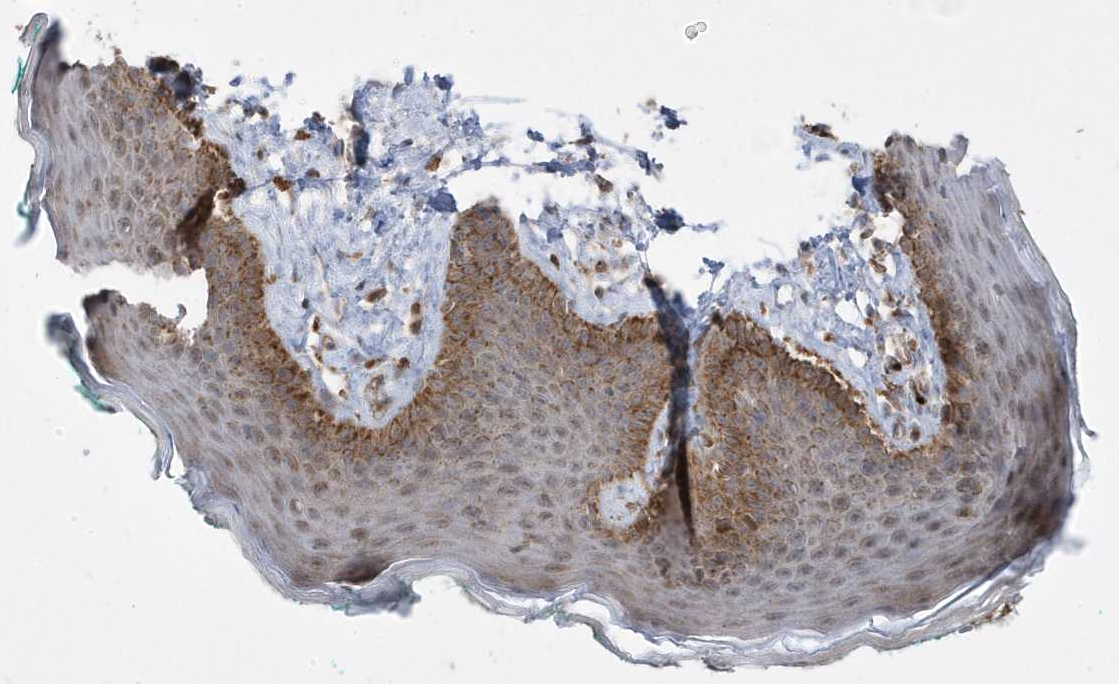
{"staining": {"intensity": "moderate", "quantity": ">75%", "location": "cytoplasmic/membranous"}, "tissue": "skin", "cell_type": "Epidermal cells", "image_type": "normal", "snomed": [{"axis": "morphology", "description": "Normal tissue, NOS"}, {"axis": "topography", "description": "Vulva"}], "caption": "Immunohistochemical staining of benign skin demonstrates moderate cytoplasmic/membranous protein positivity in approximately >75% of epidermal cells.", "gene": "CLUAP1", "patient": {"sex": "female", "age": 66}}